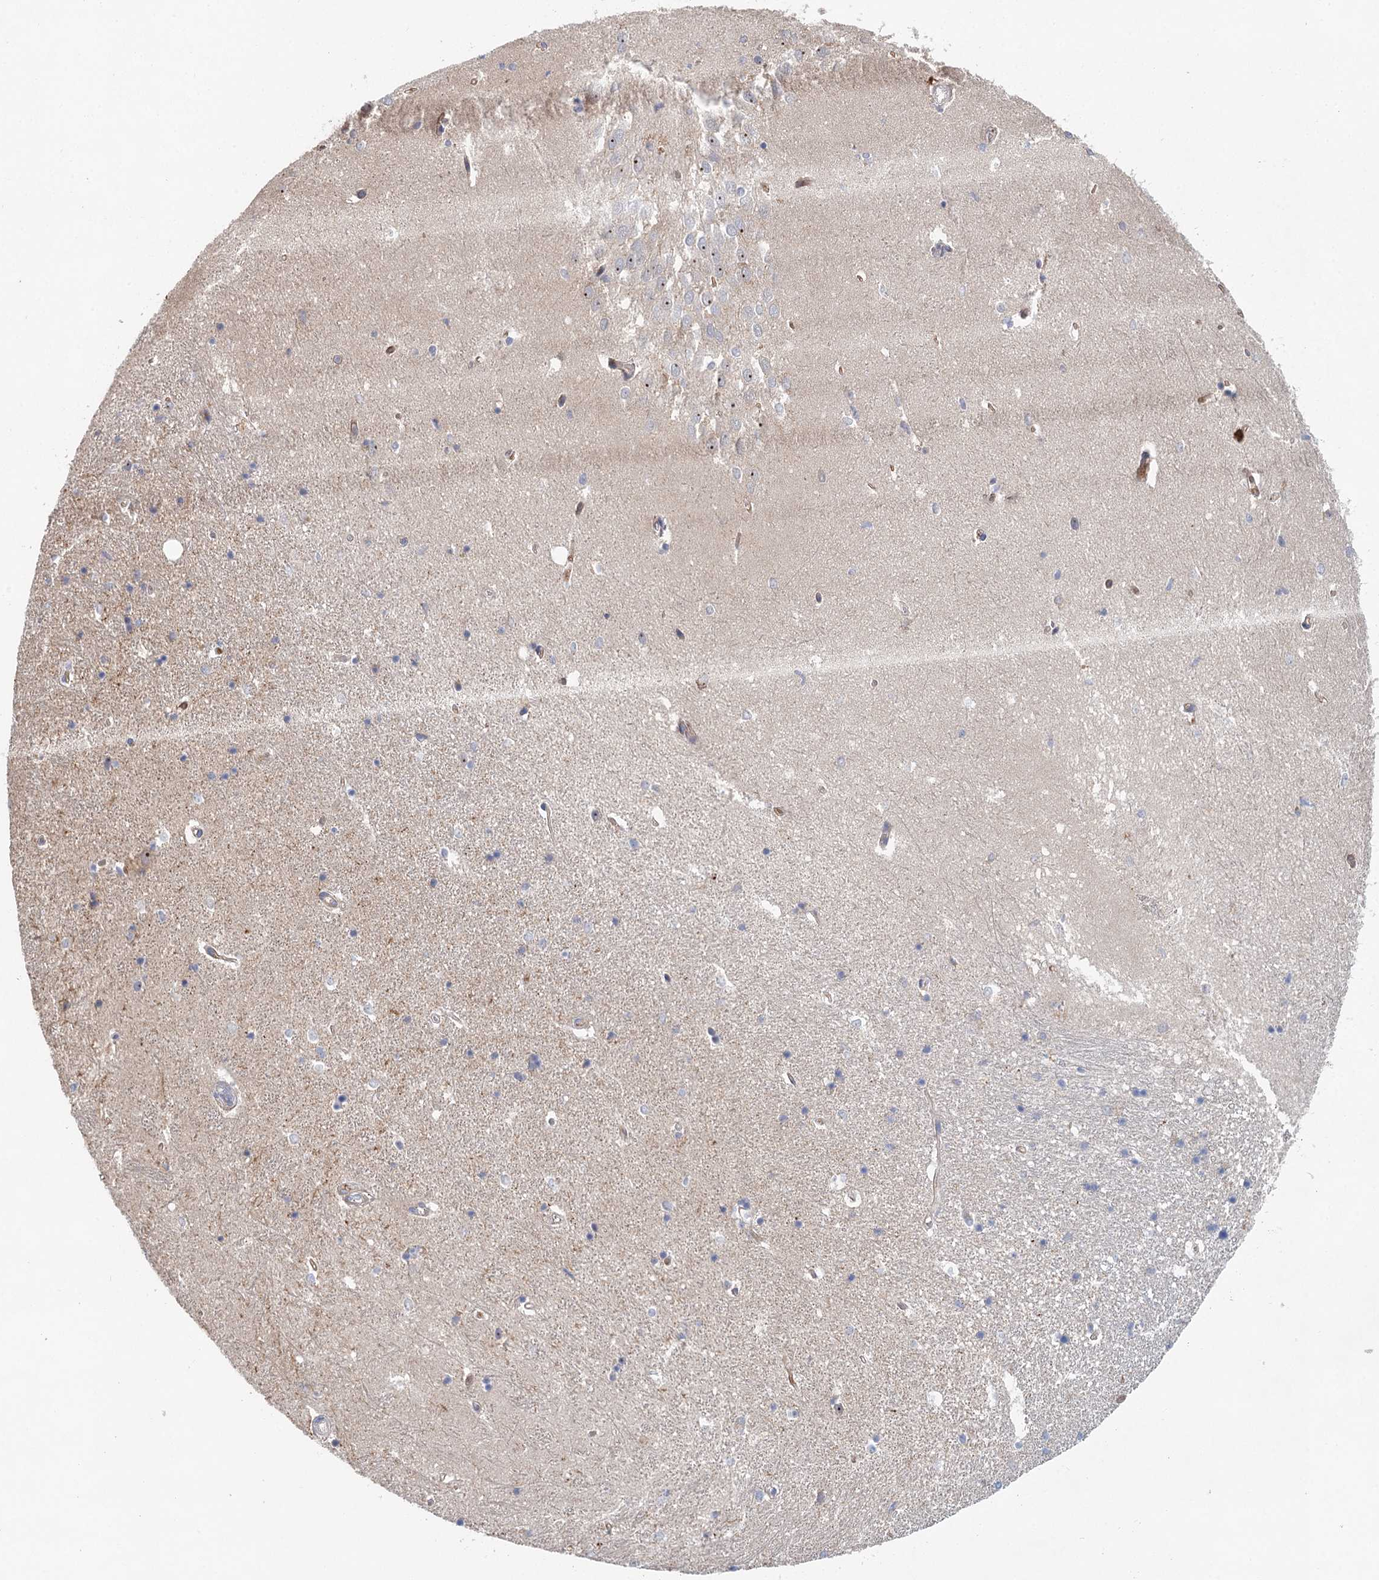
{"staining": {"intensity": "negative", "quantity": "none", "location": "none"}, "tissue": "hippocampus", "cell_type": "Glial cells", "image_type": "normal", "snomed": [{"axis": "morphology", "description": "Normal tissue, NOS"}, {"axis": "topography", "description": "Hippocampus"}], "caption": "The photomicrograph exhibits no staining of glial cells in normal hippocampus. The staining was performed using DAB to visualize the protein expression in brown, while the nuclei were stained in blue with hematoxylin (Magnification: 20x).", "gene": "SLC19A3", "patient": {"sex": "female", "age": 64}}